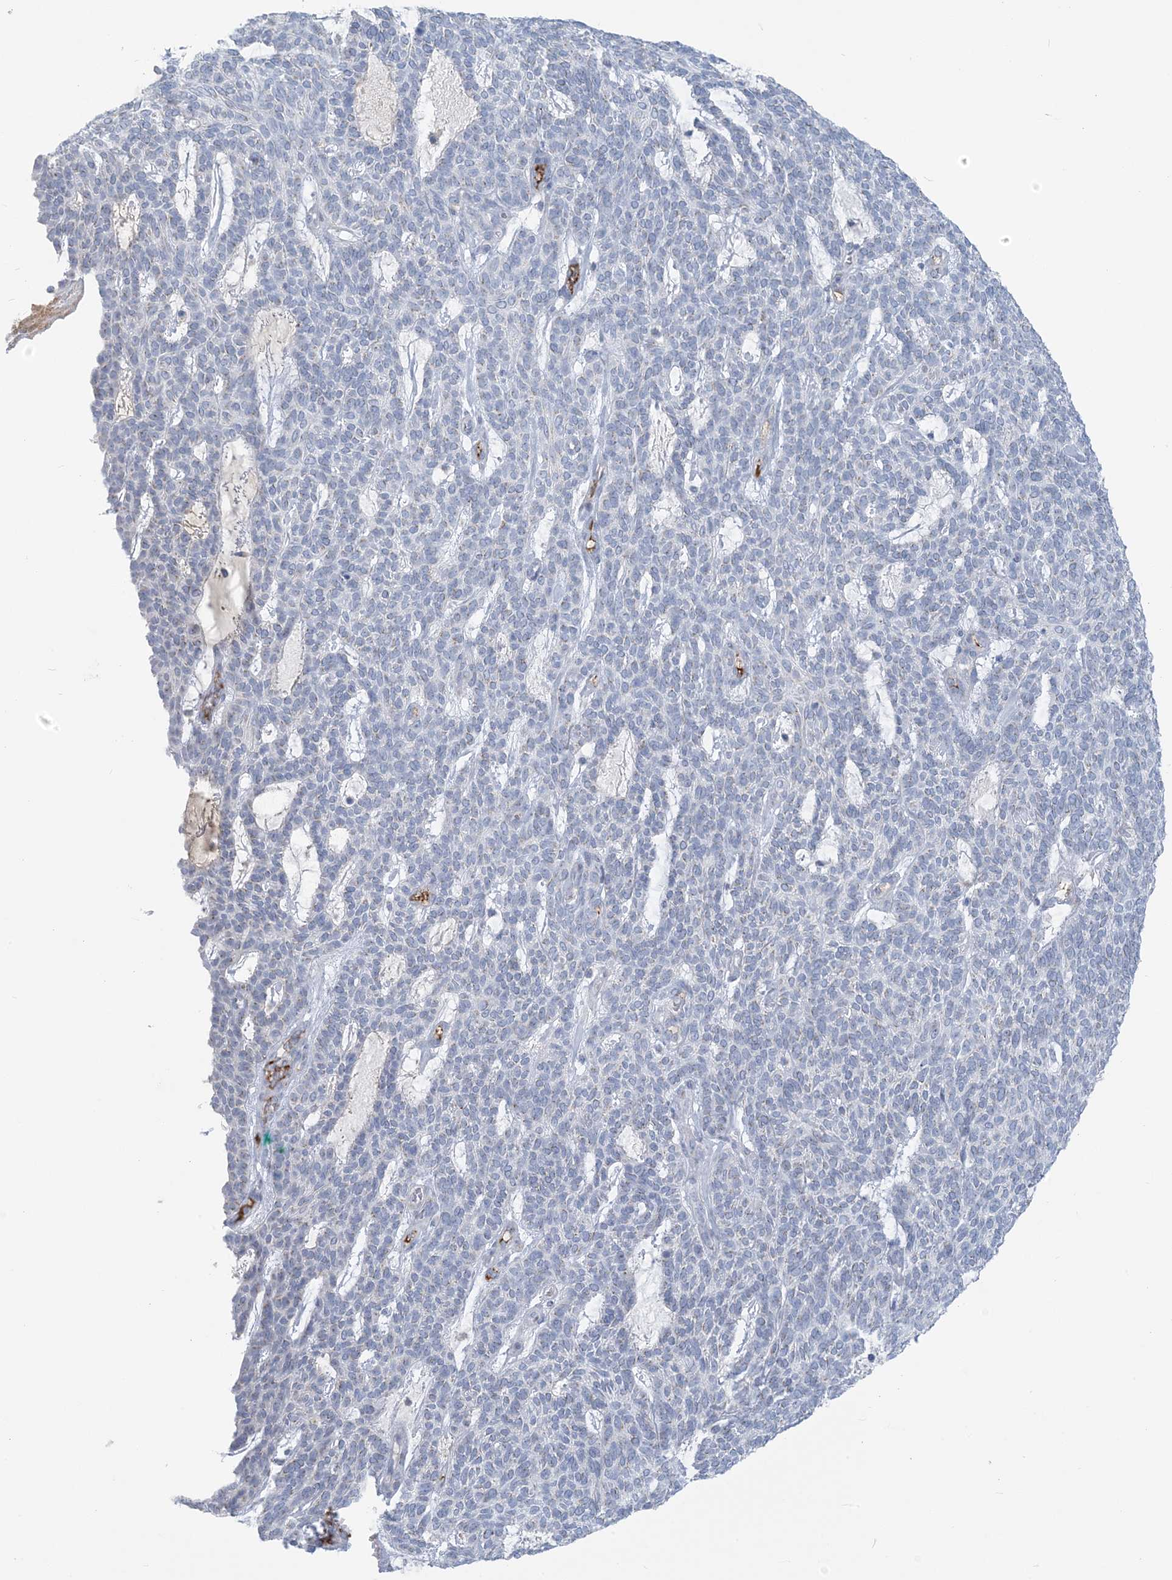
{"staining": {"intensity": "negative", "quantity": "none", "location": "none"}, "tissue": "skin cancer", "cell_type": "Tumor cells", "image_type": "cancer", "snomed": [{"axis": "morphology", "description": "Squamous cell carcinoma, NOS"}, {"axis": "topography", "description": "Skin"}], "caption": "Photomicrograph shows no significant protein expression in tumor cells of squamous cell carcinoma (skin).", "gene": "SCML1", "patient": {"sex": "female", "age": 90}}